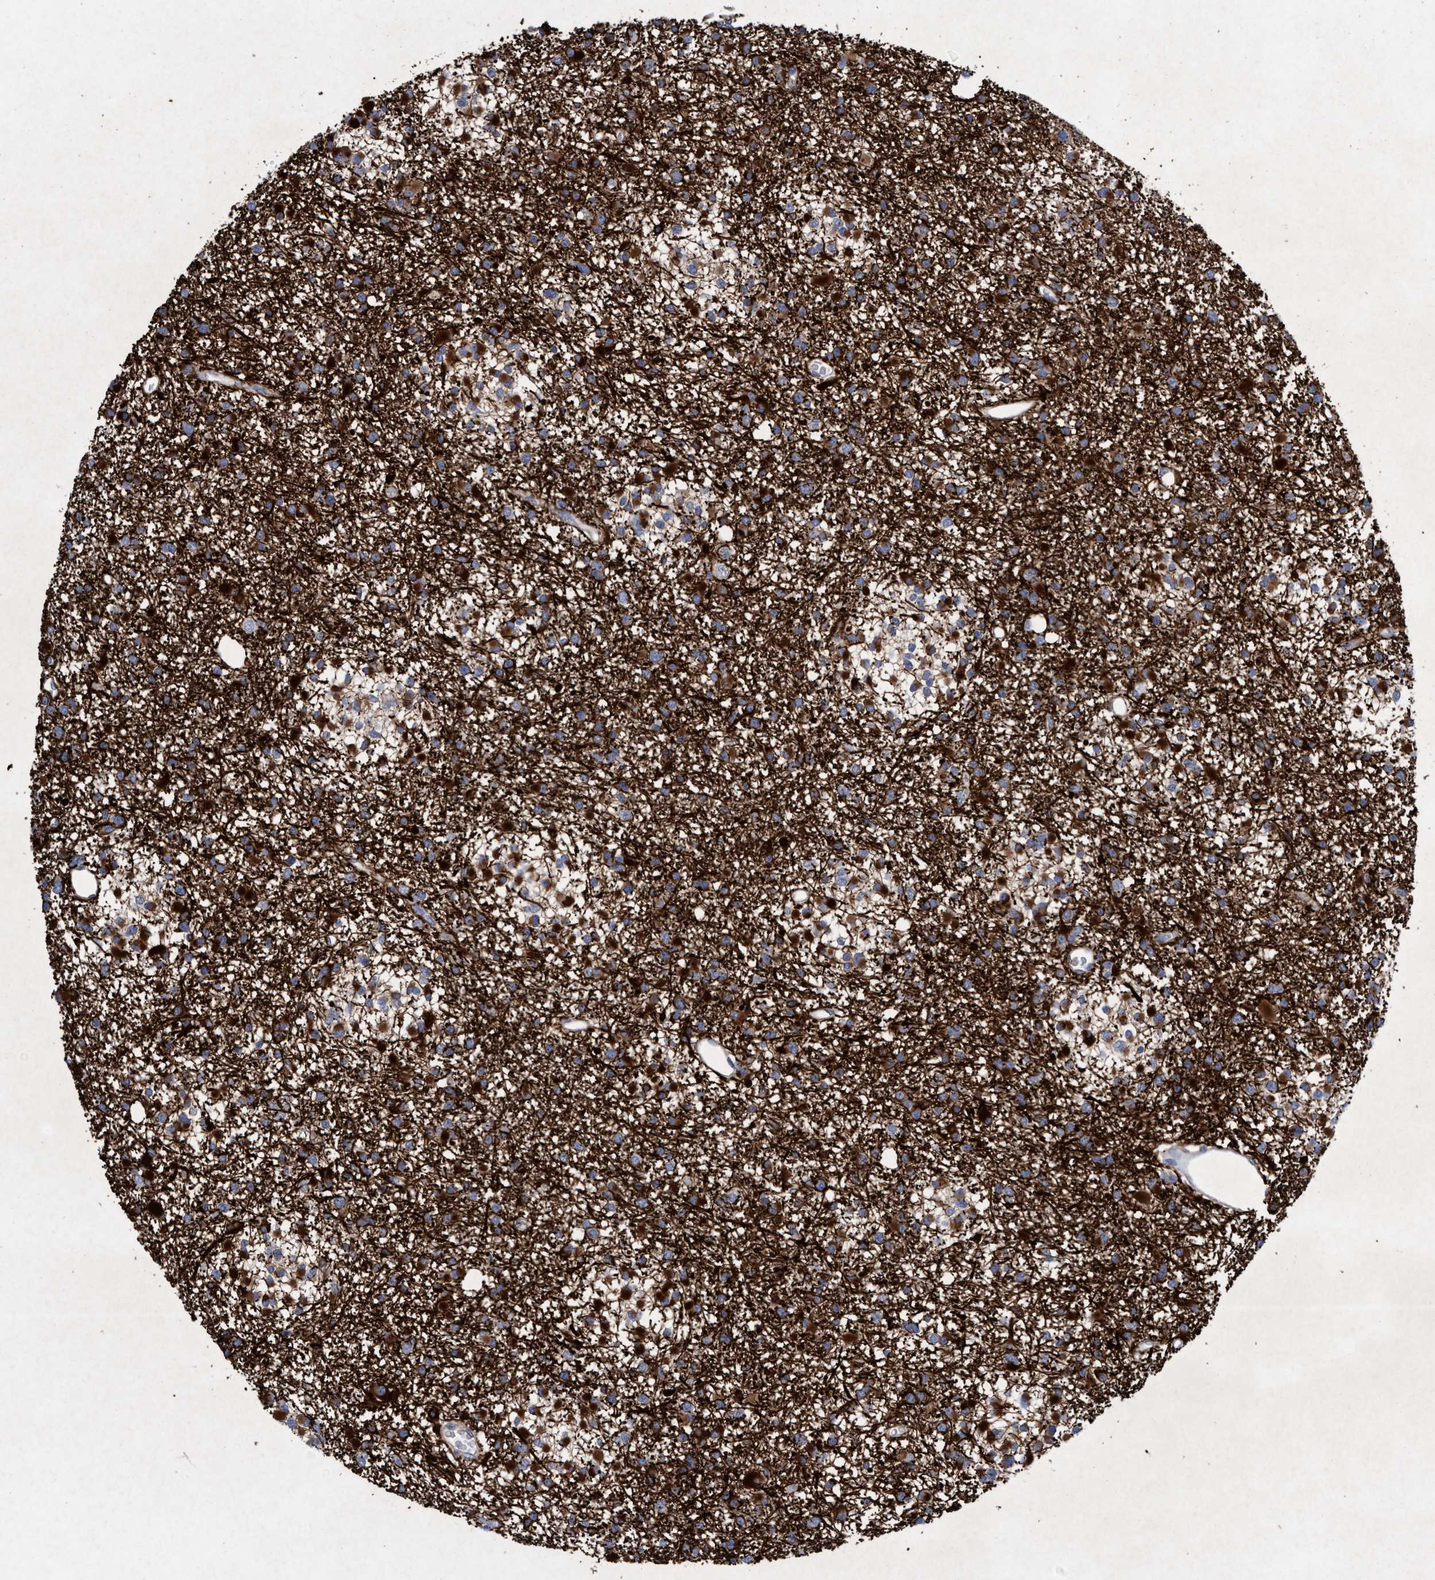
{"staining": {"intensity": "strong", "quantity": "25%-75%", "location": "cytoplasmic/membranous"}, "tissue": "glioma", "cell_type": "Tumor cells", "image_type": "cancer", "snomed": [{"axis": "morphology", "description": "Glioma, malignant, Low grade"}, {"axis": "topography", "description": "Brain"}], "caption": "Malignant low-grade glioma stained with a protein marker reveals strong staining in tumor cells.", "gene": "GULP1", "patient": {"sex": "female", "age": 22}}